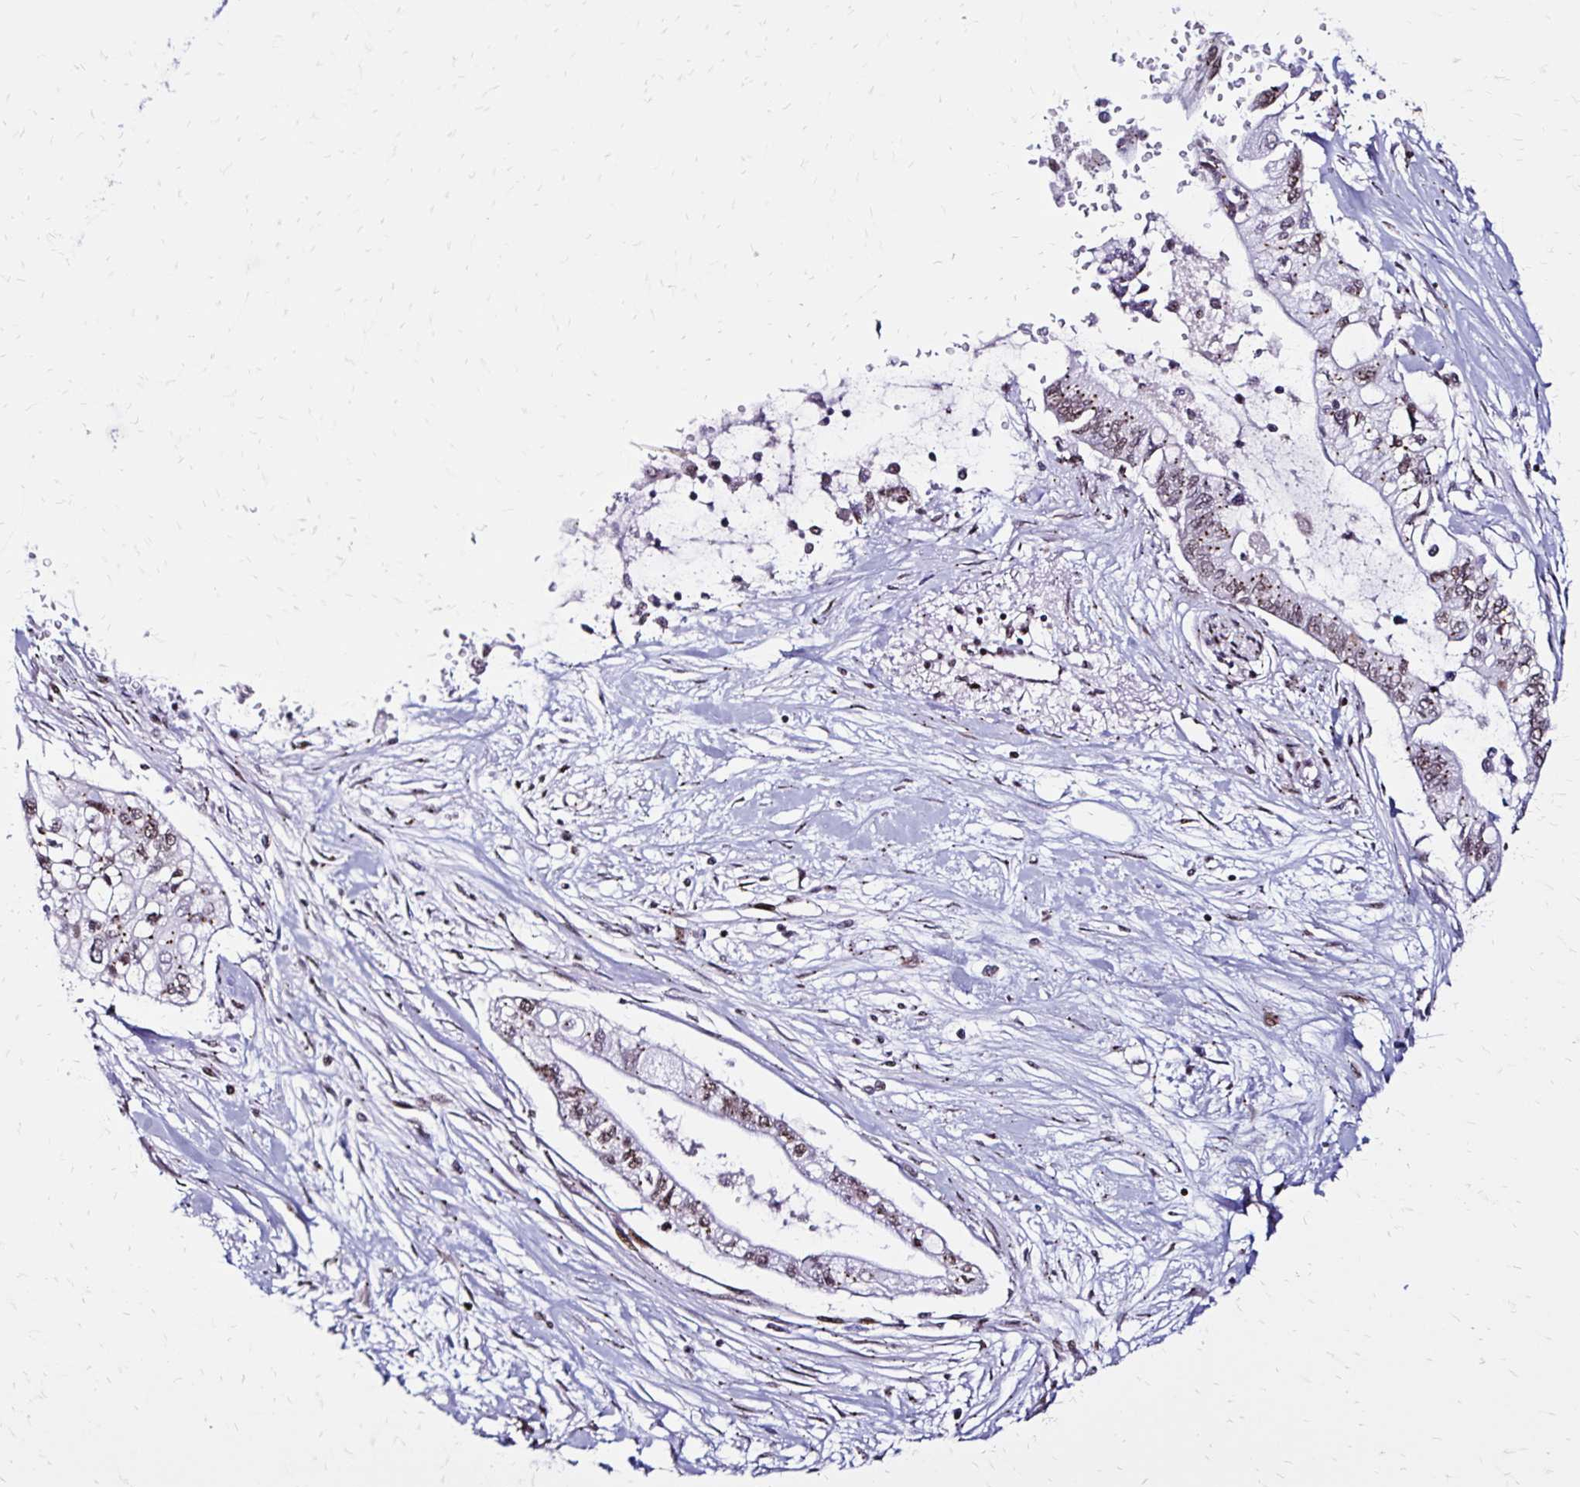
{"staining": {"intensity": "weak", "quantity": ">75%", "location": "nuclear"}, "tissue": "pancreatic cancer", "cell_type": "Tumor cells", "image_type": "cancer", "snomed": [{"axis": "morphology", "description": "Adenocarcinoma, NOS"}, {"axis": "topography", "description": "Pancreas"}], "caption": "This micrograph shows immunohistochemistry (IHC) staining of pancreatic cancer (adenocarcinoma), with low weak nuclear expression in about >75% of tumor cells.", "gene": "TOB1", "patient": {"sex": "female", "age": 77}}